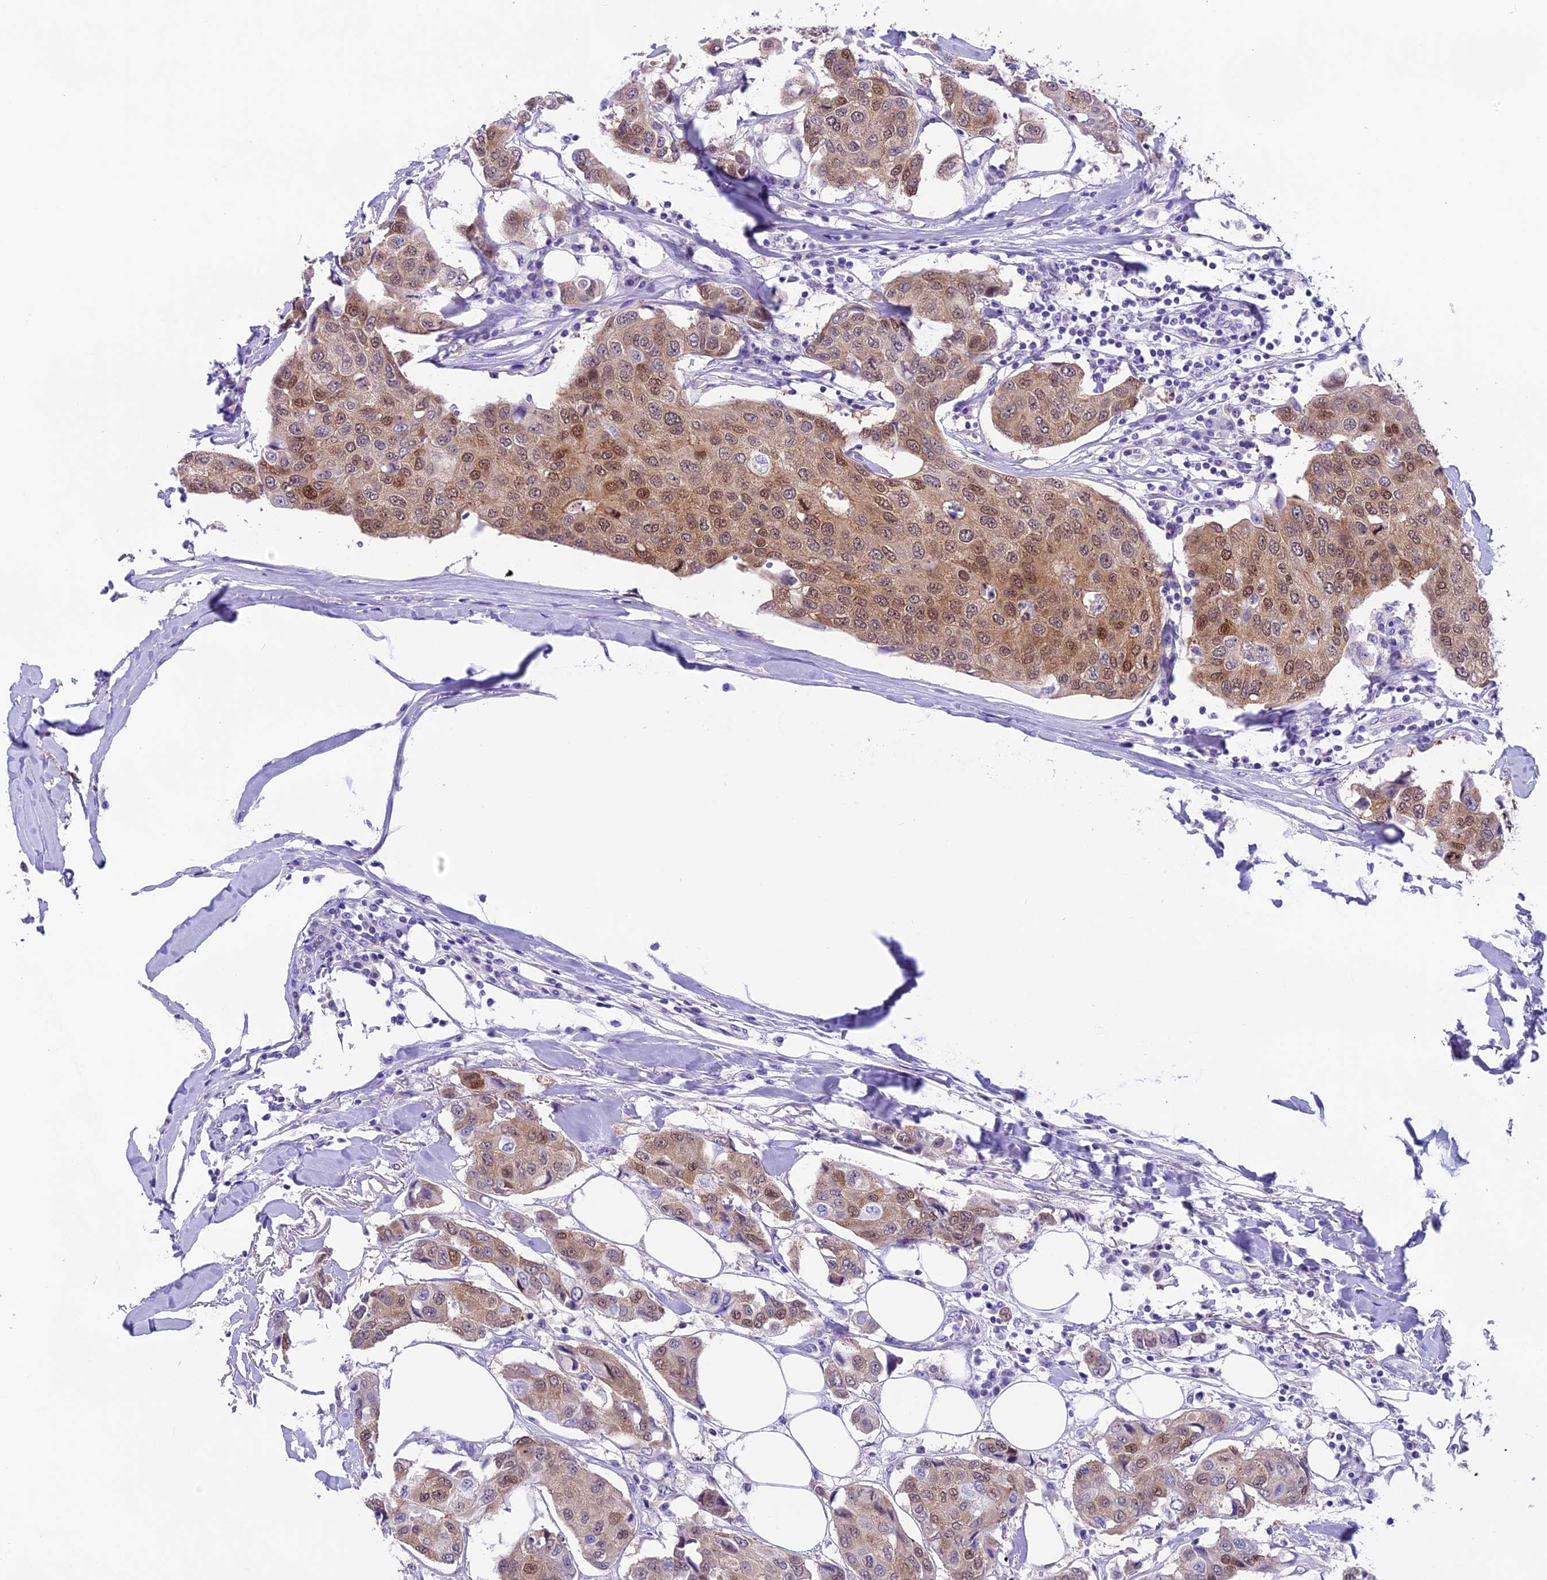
{"staining": {"intensity": "weak", "quantity": "25%-75%", "location": "cytoplasmic/membranous,nuclear"}, "tissue": "breast cancer", "cell_type": "Tumor cells", "image_type": "cancer", "snomed": [{"axis": "morphology", "description": "Duct carcinoma"}, {"axis": "topography", "description": "Breast"}], "caption": "This histopathology image shows immunohistochemistry staining of human invasive ductal carcinoma (breast), with low weak cytoplasmic/membranous and nuclear positivity in approximately 25%-75% of tumor cells.", "gene": "PRR15", "patient": {"sex": "female", "age": 80}}